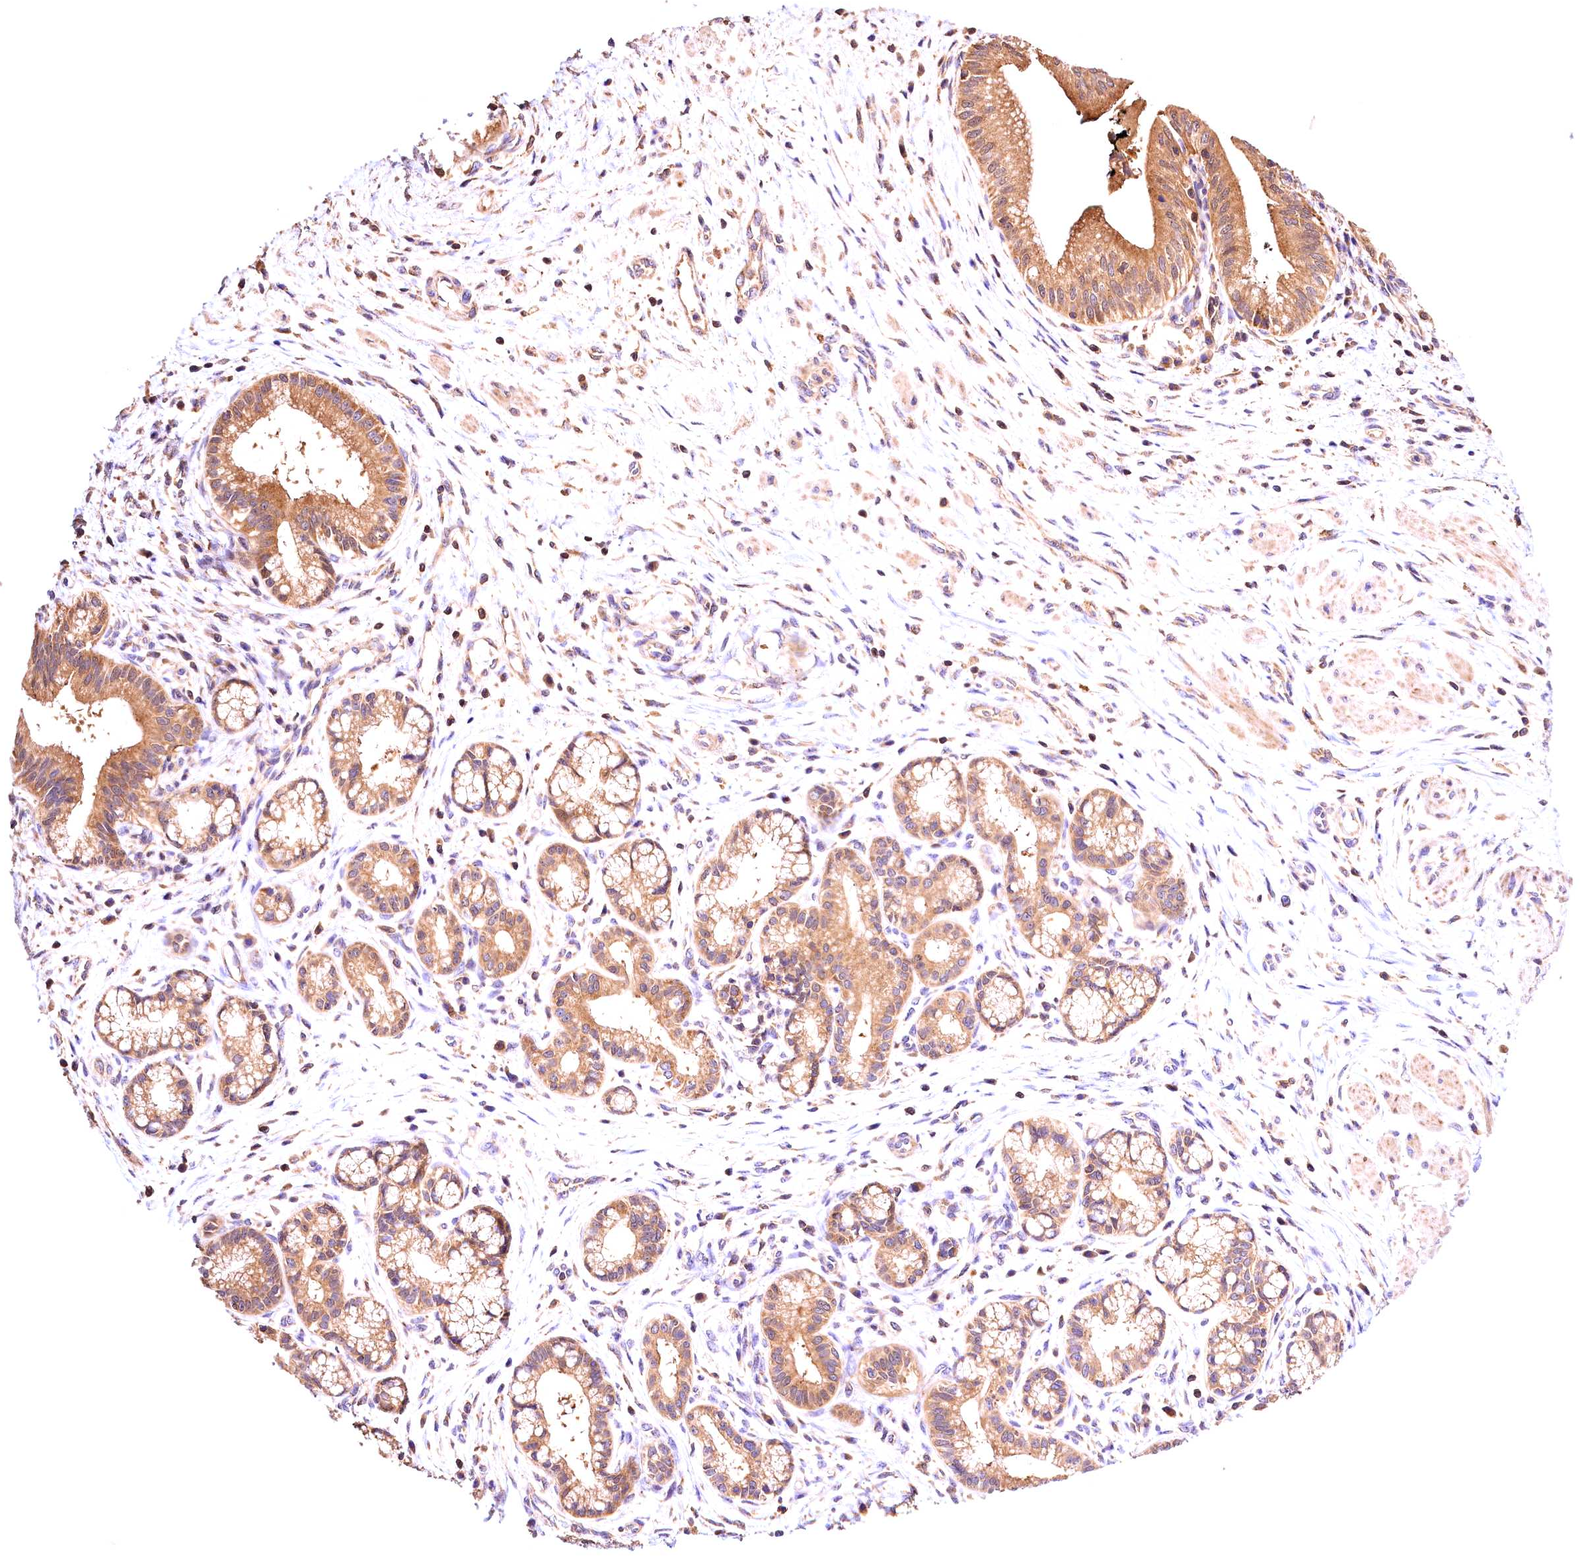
{"staining": {"intensity": "moderate", "quantity": ">75%", "location": "cytoplasmic/membranous"}, "tissue": "pancreatic cancer", "cell_type": "Tumor cells", "image_type": "cancer", "snomed": [{"axis": "morphology", "description": "Adenocarcinoma, NOS"}, {"axis": "topography", "description": "Pancreas"}], "caption": "Pancreatic cancer tissue shows moderate cytoplasmic/membranous expression in approximately >75% of tumor cells, visualized by immunohistochemistry. (DAB (3,3'-diaminobenzidine) IHC, brown staining for protein, blue staining for nuclei).", "gene": "KPTN", "patient": {"sex": "male", "age": 72}}